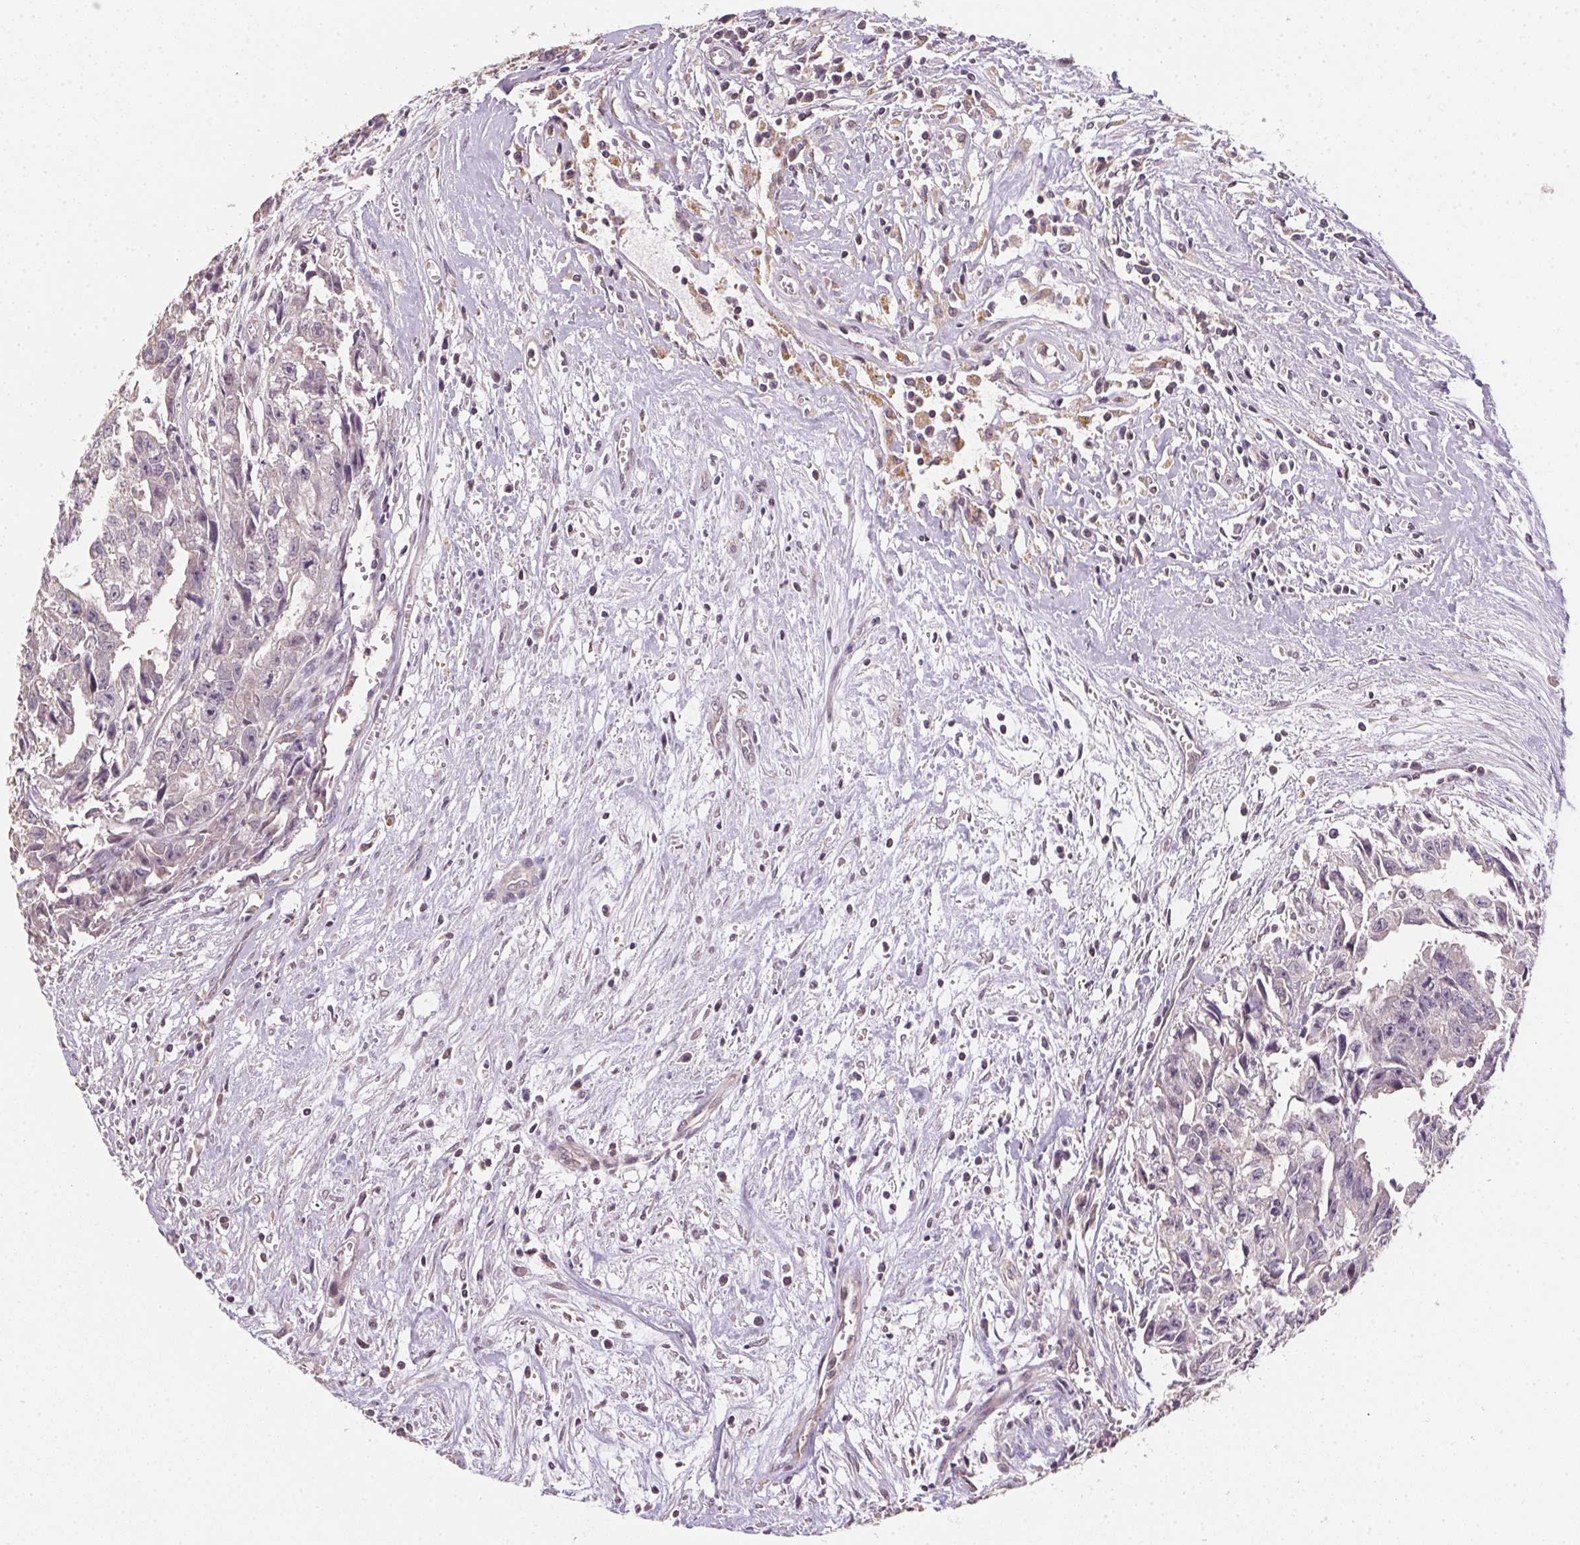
{"staining": {"intensity": "negative", "quantity": "none", "location": "none"}, "tissue": "testis cancer", "cell_type": "Tumor cells", "image_type": "cancer", "snomed": [{"axis": "morphology", "description": "Carcinoma, Embryonal, NOS"}, {"axis": "morphology", "description": "Teratoma, malignant, NOS"}, {"axis": "topography", "description": "Testis"}], "caption": "Tumor cells are negative for brown protein staining in testis cancer.", "gene": "ALDH8A1", "patient": {"sex": "male", "age": 24}}